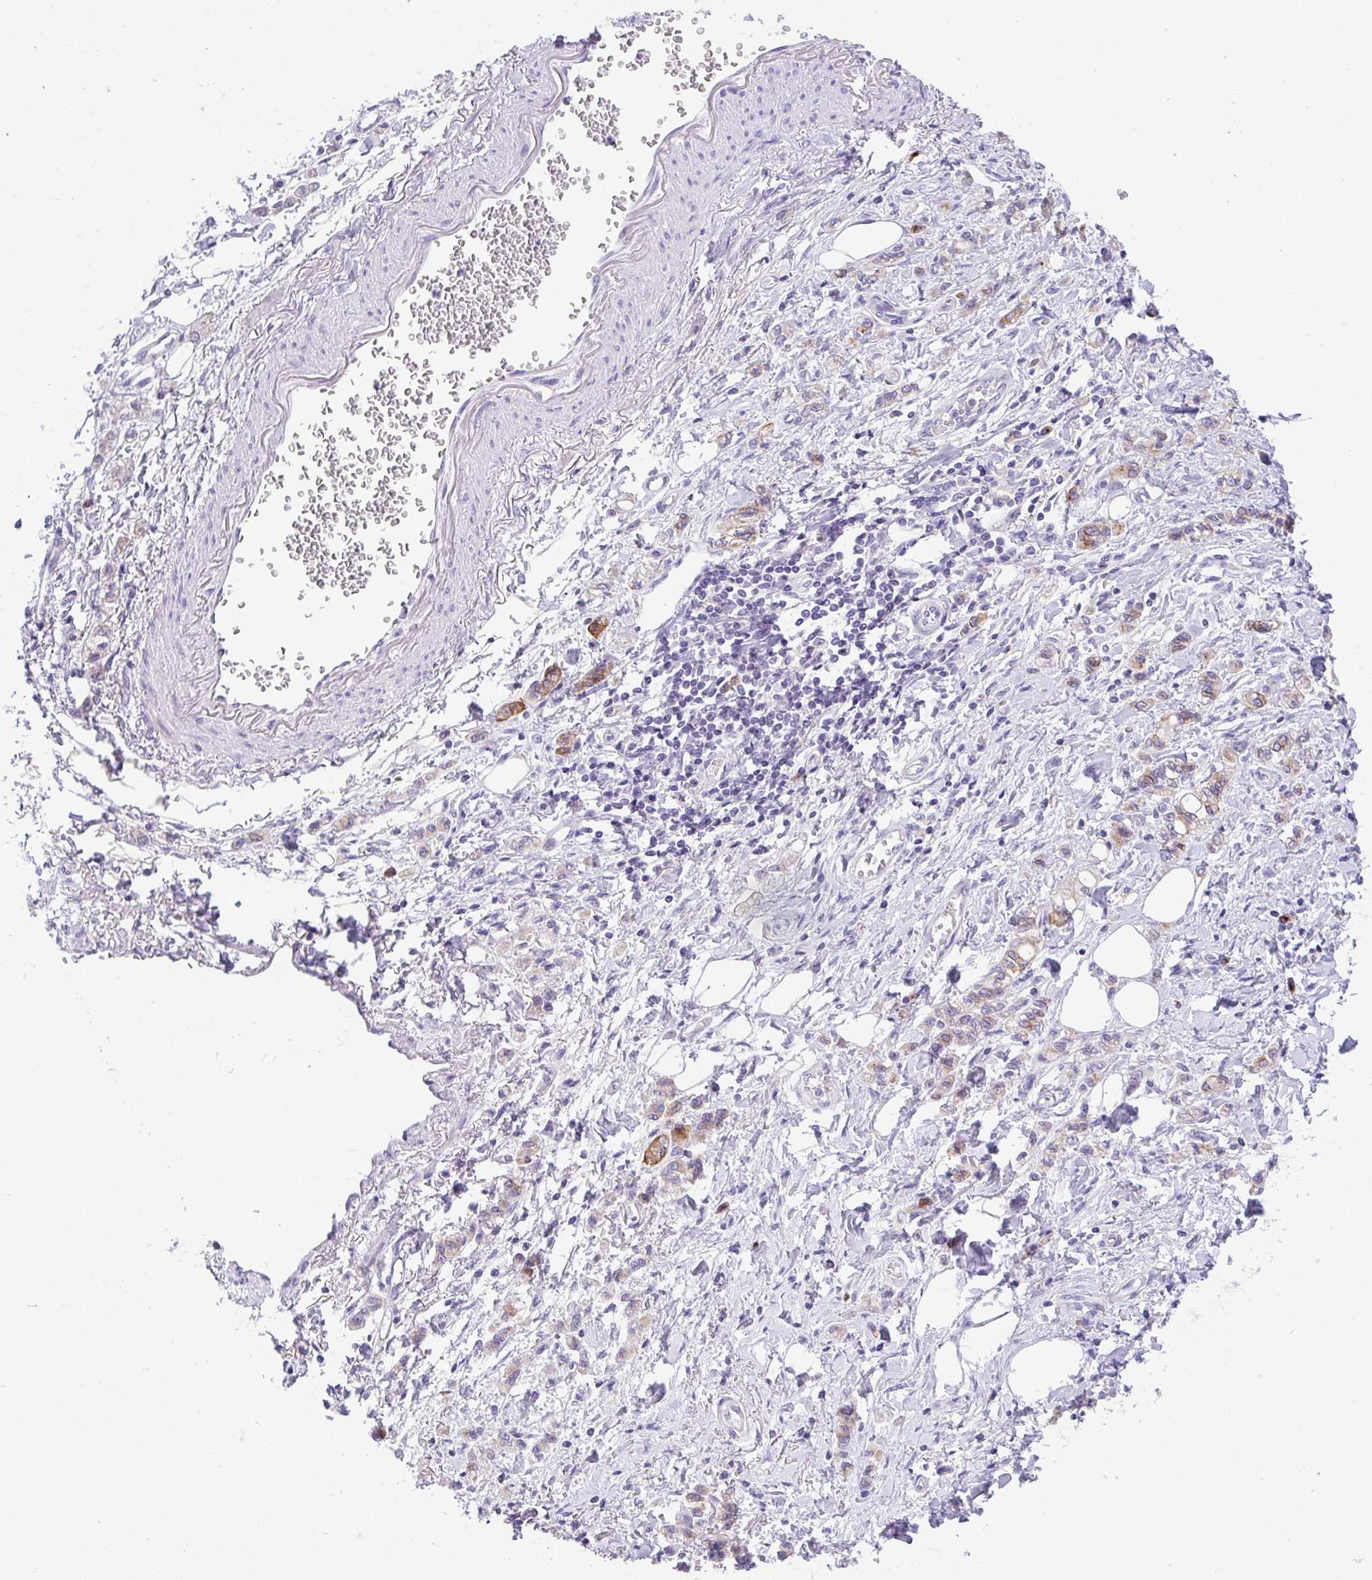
{"staining": {"intensity": "moderate", "quantity": "25%-75%", "location": "cytoplasmic/membranous"}, "tissue": "stomach cancer", "cell_type": "Tumor cells", "image_type": "cancer", "snomed": [{"axis": "morphology", "description": "Adenocarcinoma, NOS"}, {"axis": "topography", "description": "Stomach"}], "caption": "This is a histology image of immunohistochemistry staining of stomach cancer, which shows moderate expression in the cytoplasmic/membranous of tumor cells.", "gene": "FBXL20", "patient": {"sex": "male", "age": 77}}